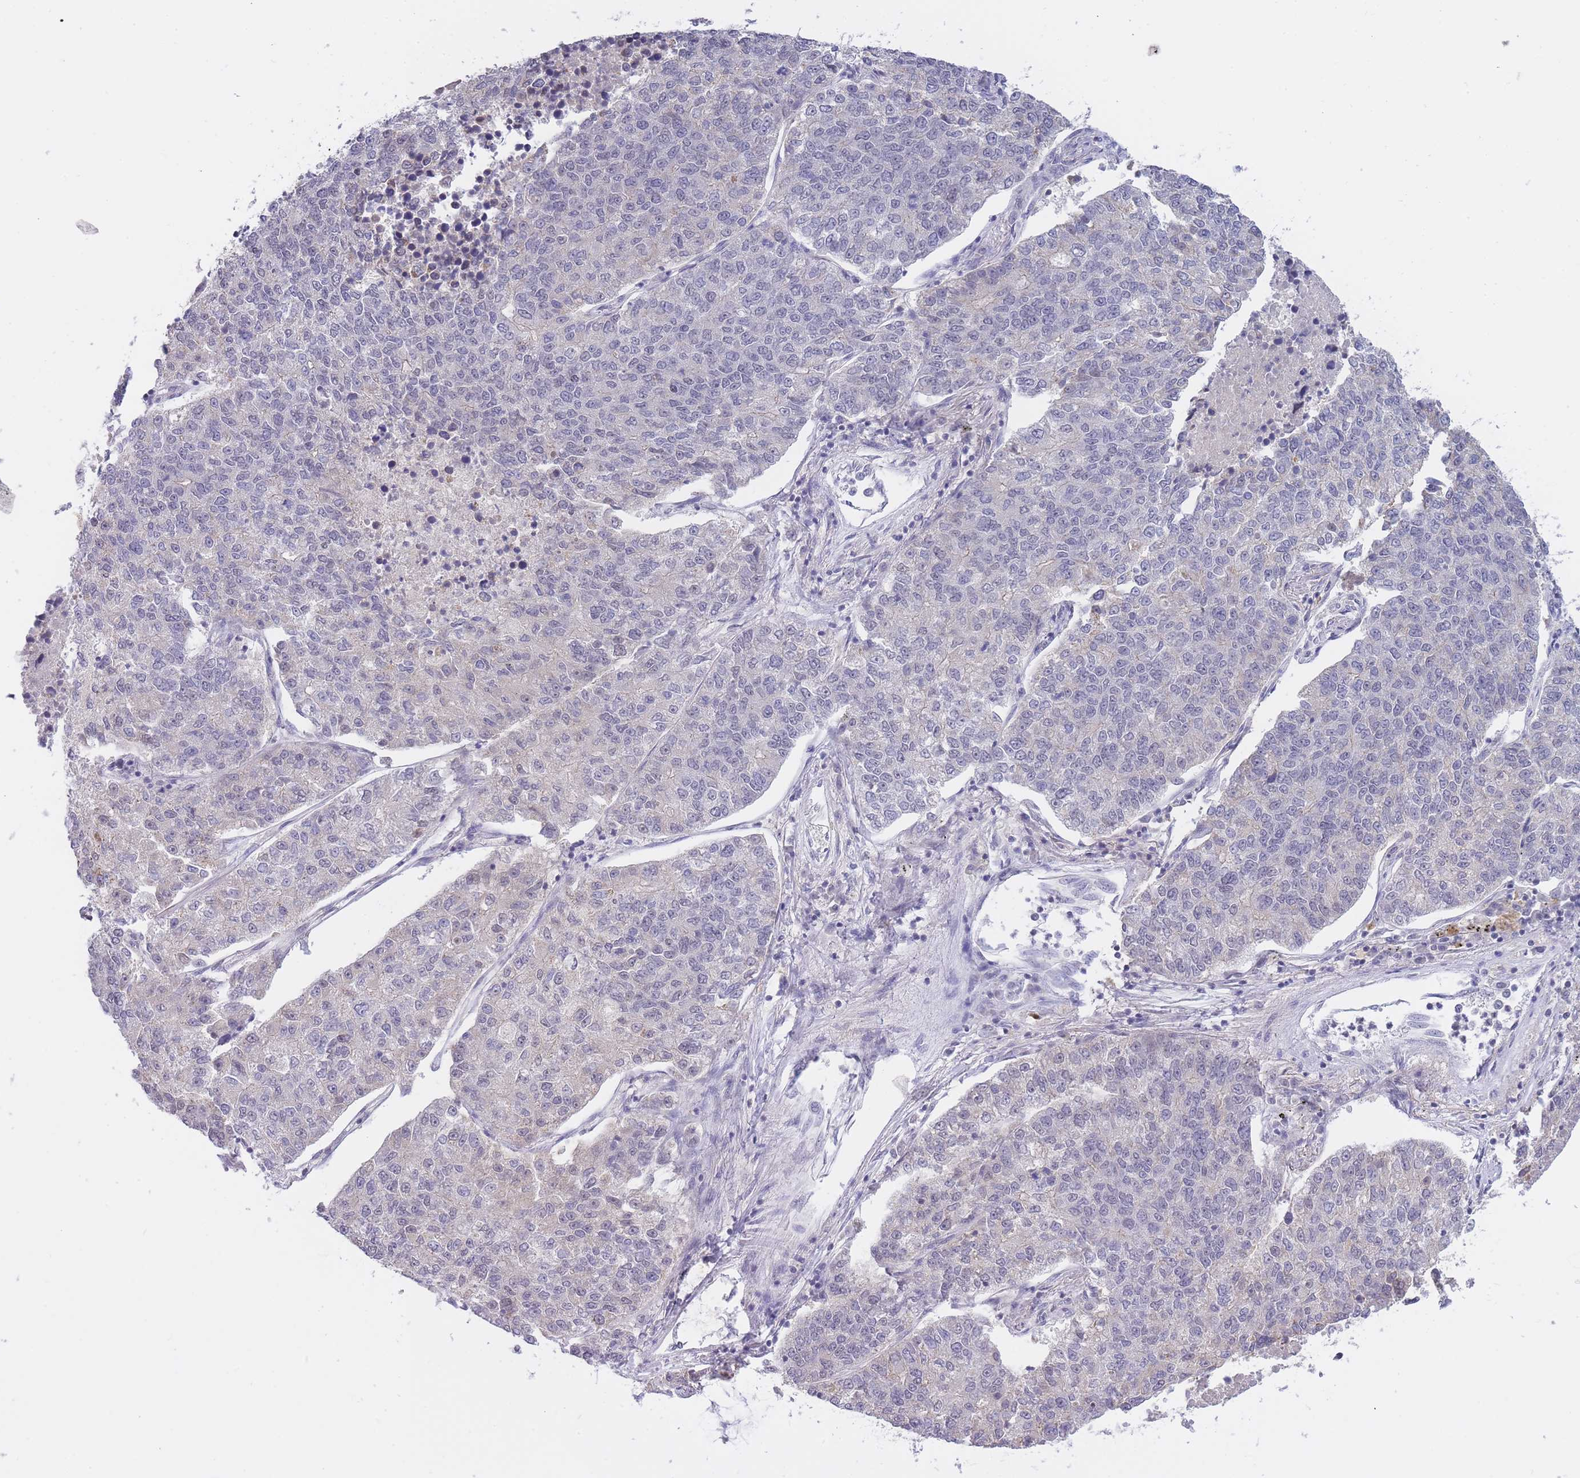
{"staining": {"intensity": "negative", "quantity": "none", "location": "none"}, "tissue": "lung cancer", "cell_type": "Tumor cells", "image_type": "cancer", "snomed": [{"axis": "morphology", "description": "Adenocarcinoma, NOS"}, {"axis": "topography", "description": "Lung"}], "caption": "Lung cancer was stained to show a protein in brown. There is no significant staining in tumor cells. (IHC, brightfield microscopy, high magnification).", "gene": "GOLGA6L25", "patient": {"sex": "male", "age": 49}}